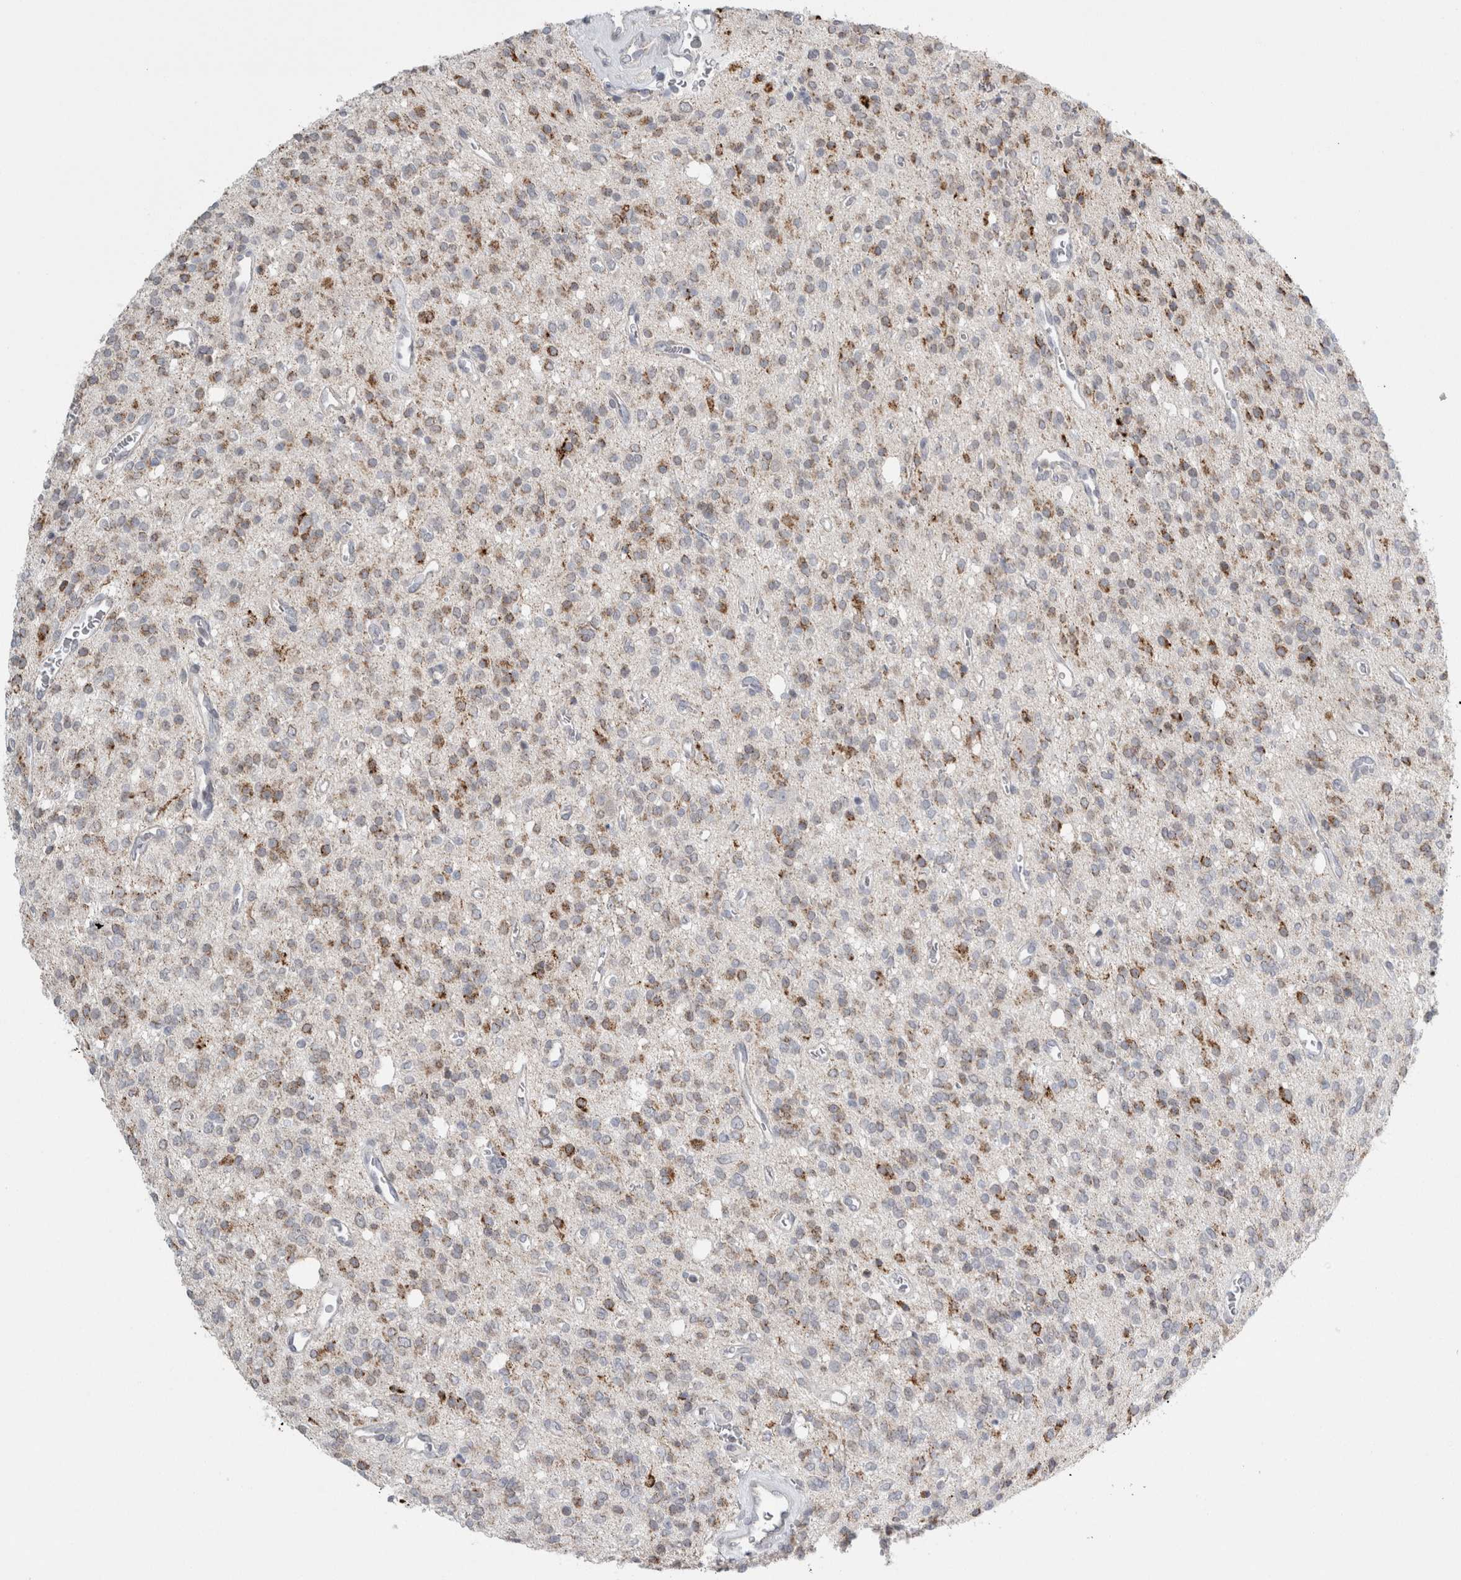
{"staining": {"intensity": "moderate", "quantity": ">75%", "location": "cytoplasmic/membranous"}, "tissue": "glioma", "cell_type": "Tumor cells", "image_type": "cancer", "snomed": [{"axis": "morphology", "description": "Glioma, malignant, High grade"}, {"axis": "topography", "description": "Brain"}], "caption": "Immunohistochemical staining of malignant glioma (high-grade) demonstrates moderate cytoplasmic/membranous protein positivity in approximately >75% of tumor cells.", "gene": "PLIN1", "patient": {"sex": "male", "age": 34}}